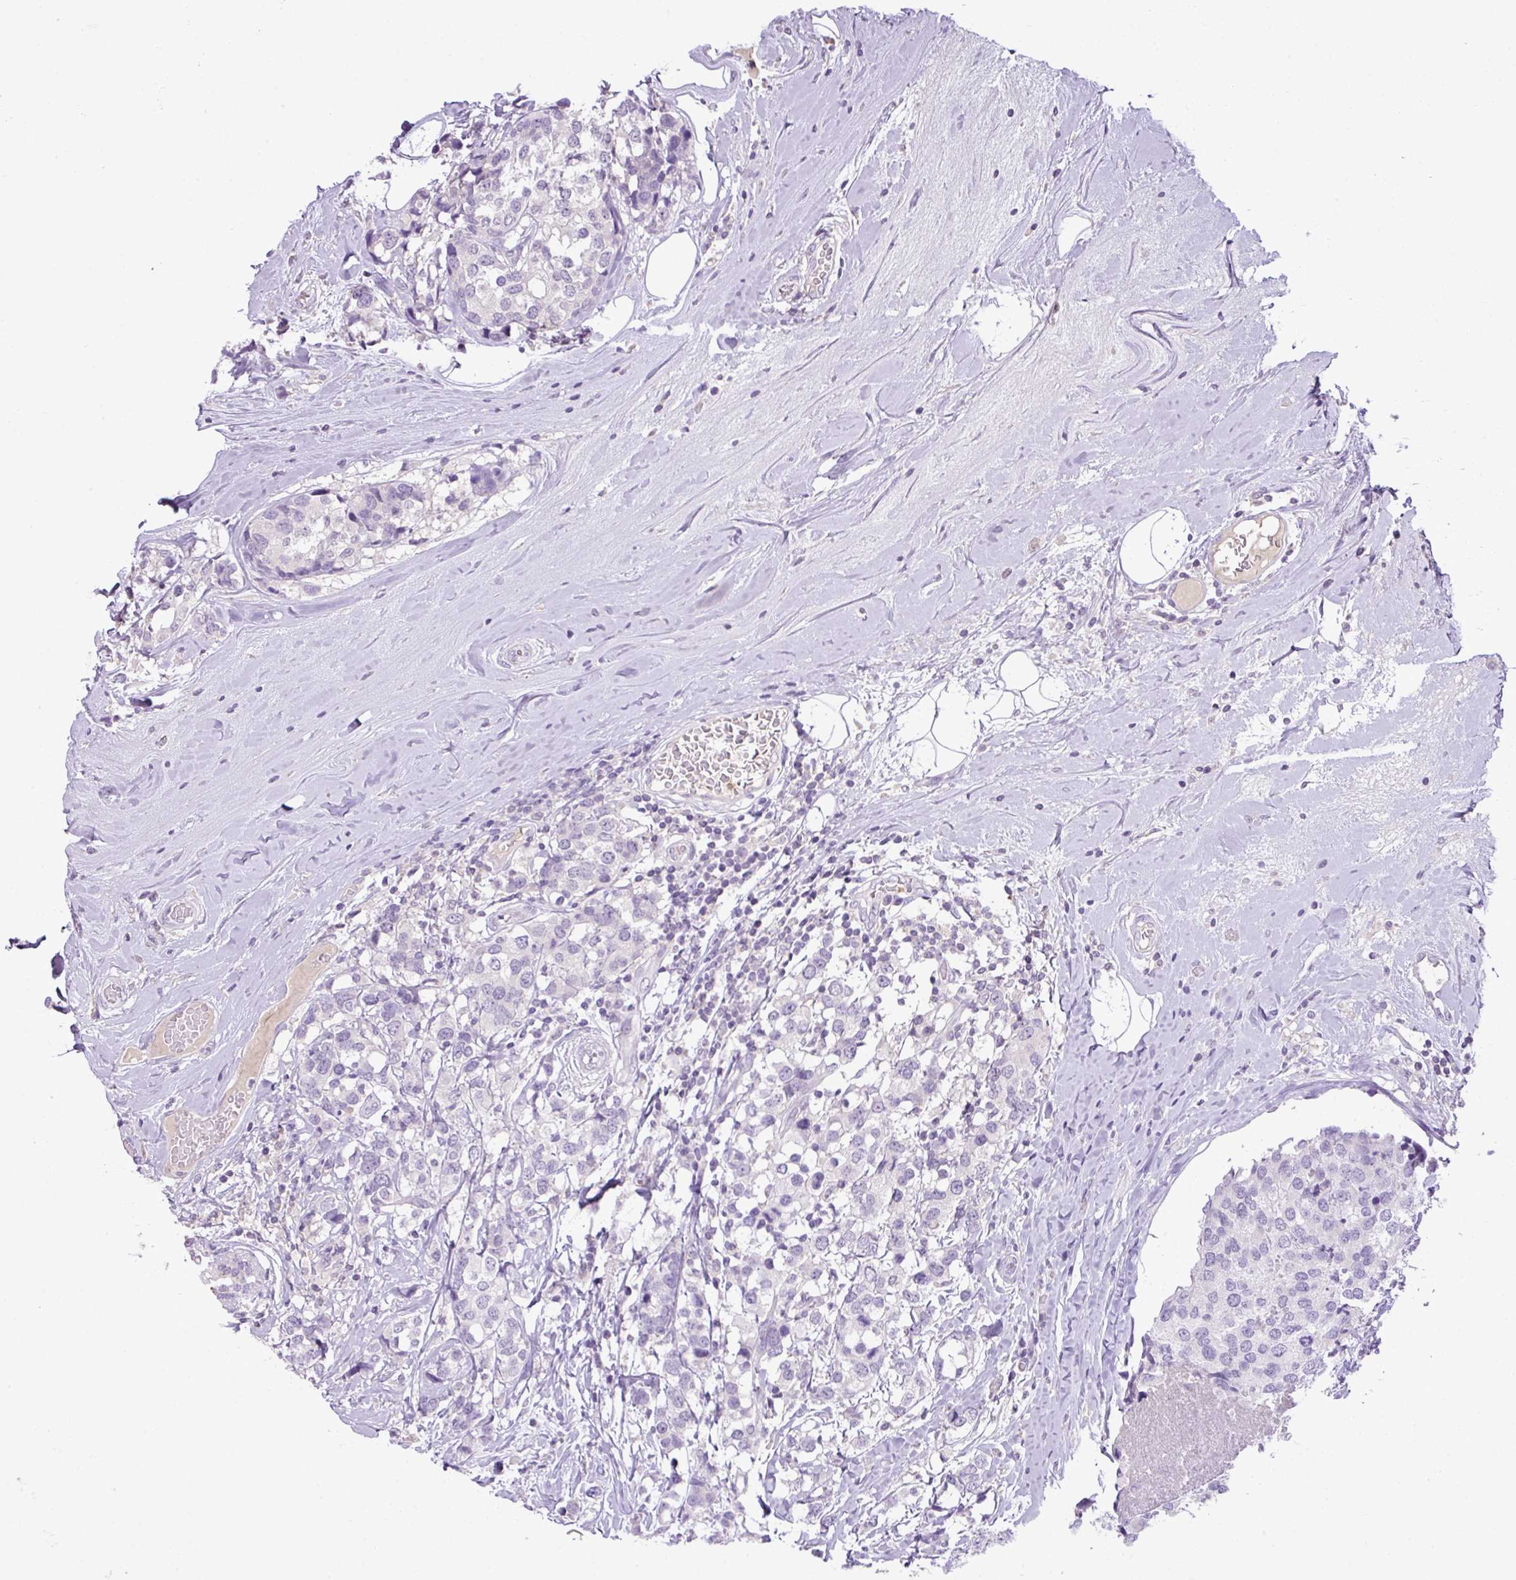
{"staining": {"intensity": "negative", "quantity": "none", "location": "none"}, "tissue": "breast cancer", "cell_type": "Tumor cells", "image_type": "cancer", "snomed": [{"axis": "morphology", "description": "Lobular carcinoma"}, {"axis": "topography", "description": "Breast"}], "caption": "Photomicrograph shows no significant protein staining in tumor cells of breast cancer (lobular carcinoma).", "gene": "HTR3E", "patient": {"sex": "female", "age": 59}}